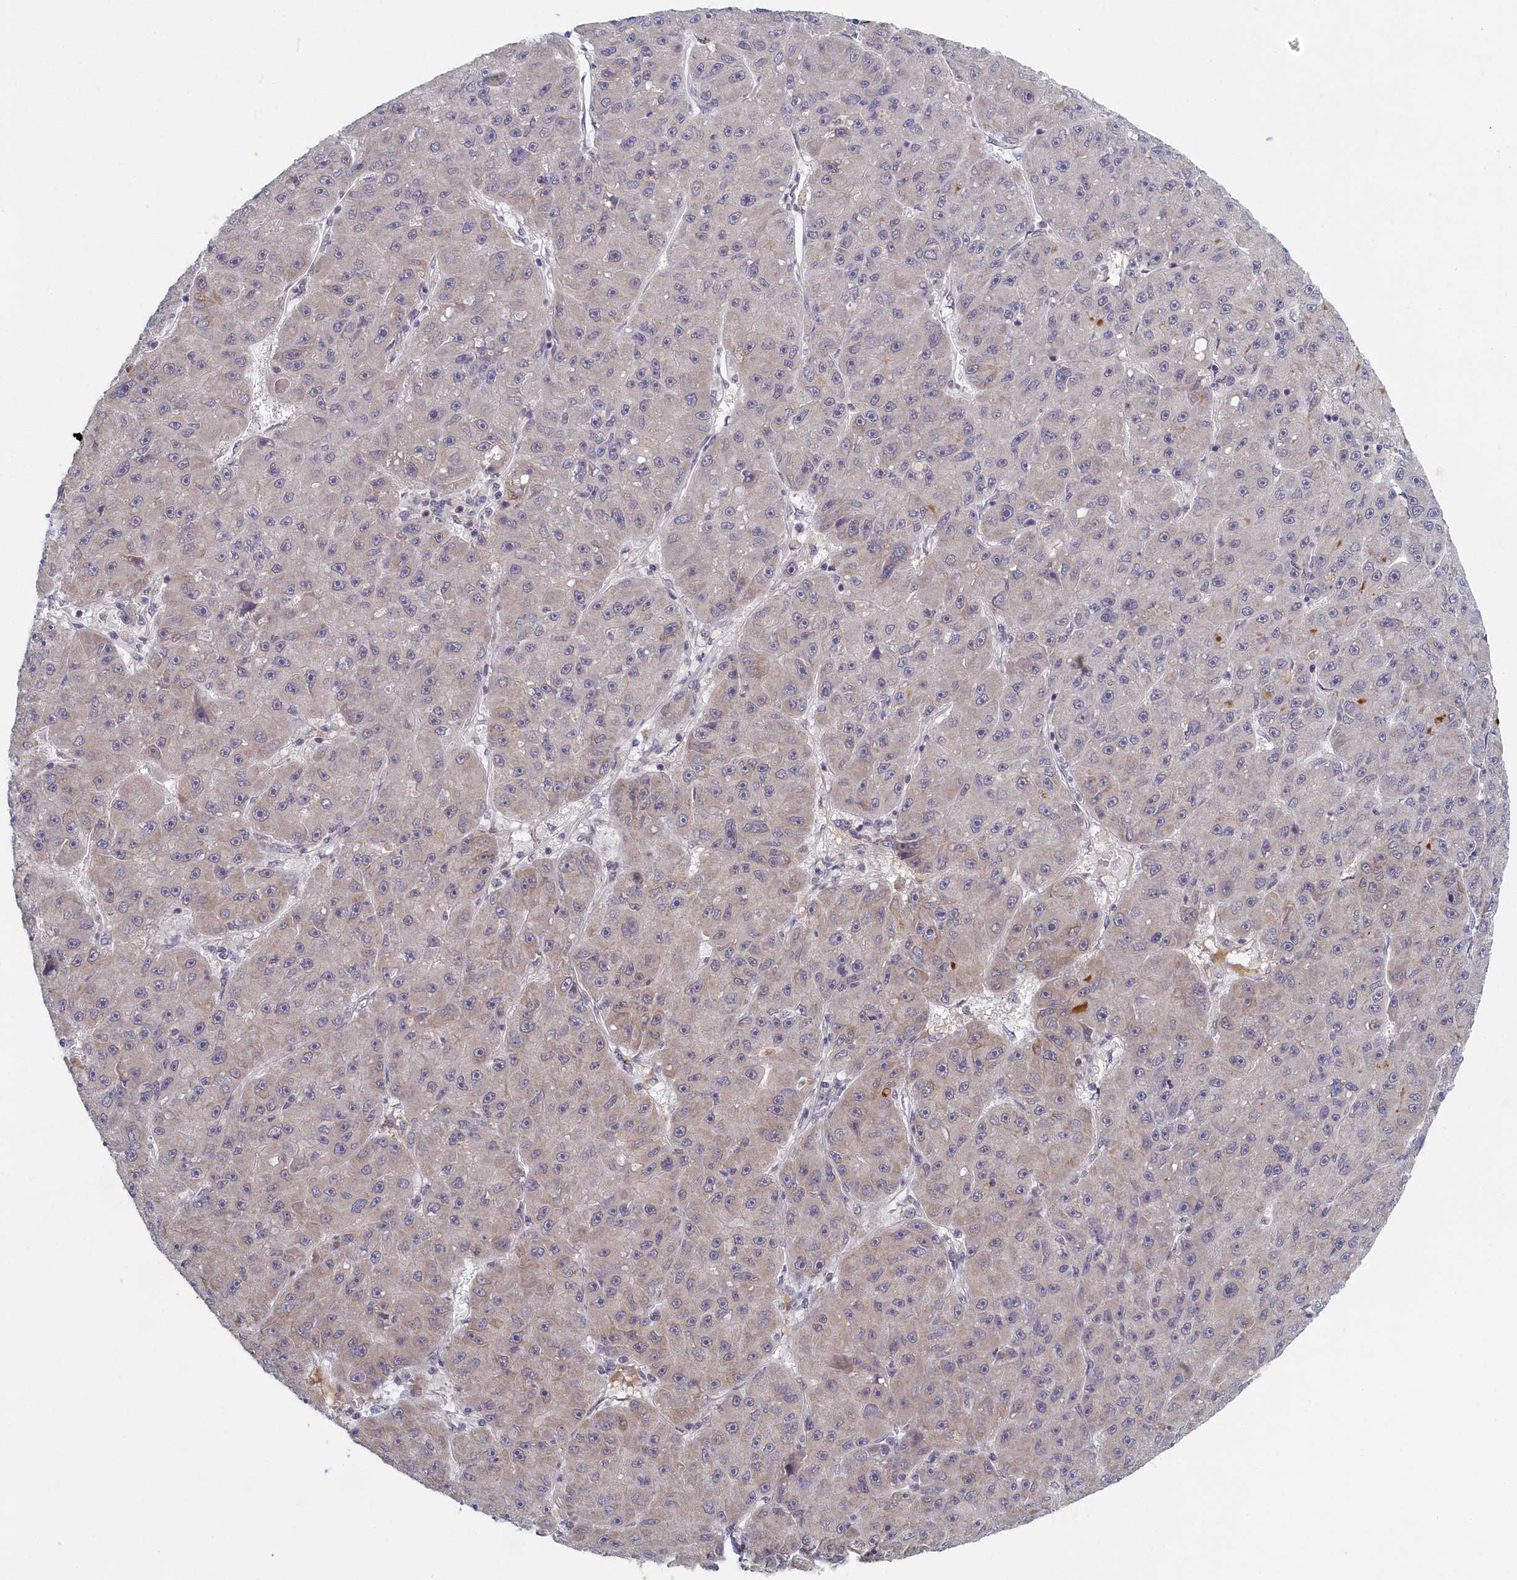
{"staining": {"intensity": "negative", "quantity": "none", "location": "none"}, "tissue": "liver cancer", "cell_type": "Tumor cells", "image_type": "cancer", "snomed": [{"axis": "morphology", "description": "Carcinoma, Hepatocellular, NOS"}, {"axis": "topography", "description": "Liver"}], "caption": "A high-resolution micrograph shows IHC staining of liver hepatocellular carcinoma, which shows no significant positivity in tumor cells.", "gene": "DNAJC17", "patient": {"sex": "male", "age": 67}}